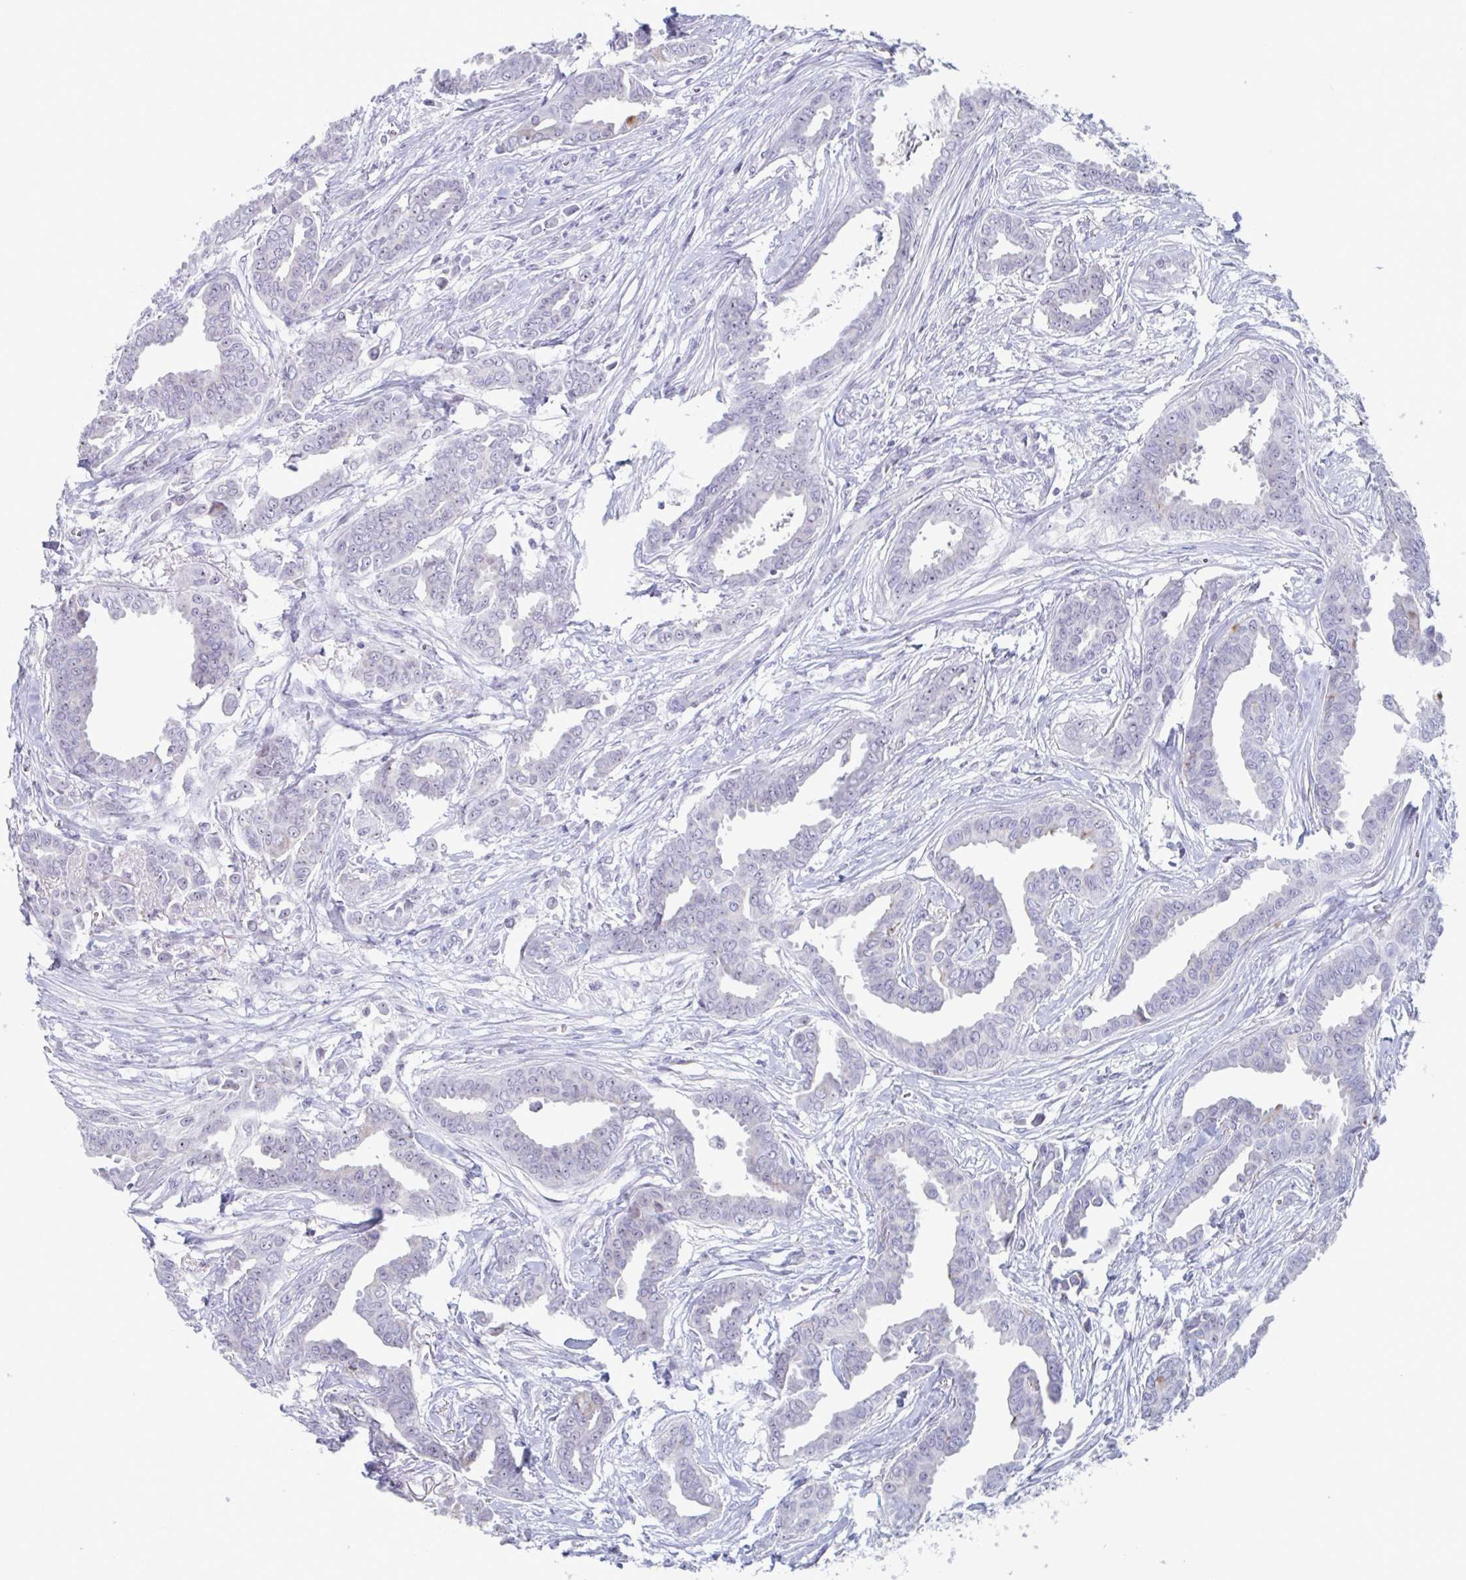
{"staining": {"intensity": "negative", "quantity": "none", "location": "none"}, "tissue": "breast cancer", "cell_type": "Tumor cells", "image_type": "cancer", "snomed": [{"axis": "morphology", "description": "Duct carcinoma"}, {"axis": "topography", "description": "Breast"}], "caption": "High magnification brightfield microscopy of breast cancer stained with DAB (3,3'-diaminobenzidine) (brown) and counterstained with hematoxylin (blue): tumor cells show no significant staining. Nuclei are stained in blue.", "gene": "CYP4F11", "patient": {"sex": "female", "age": 45}}